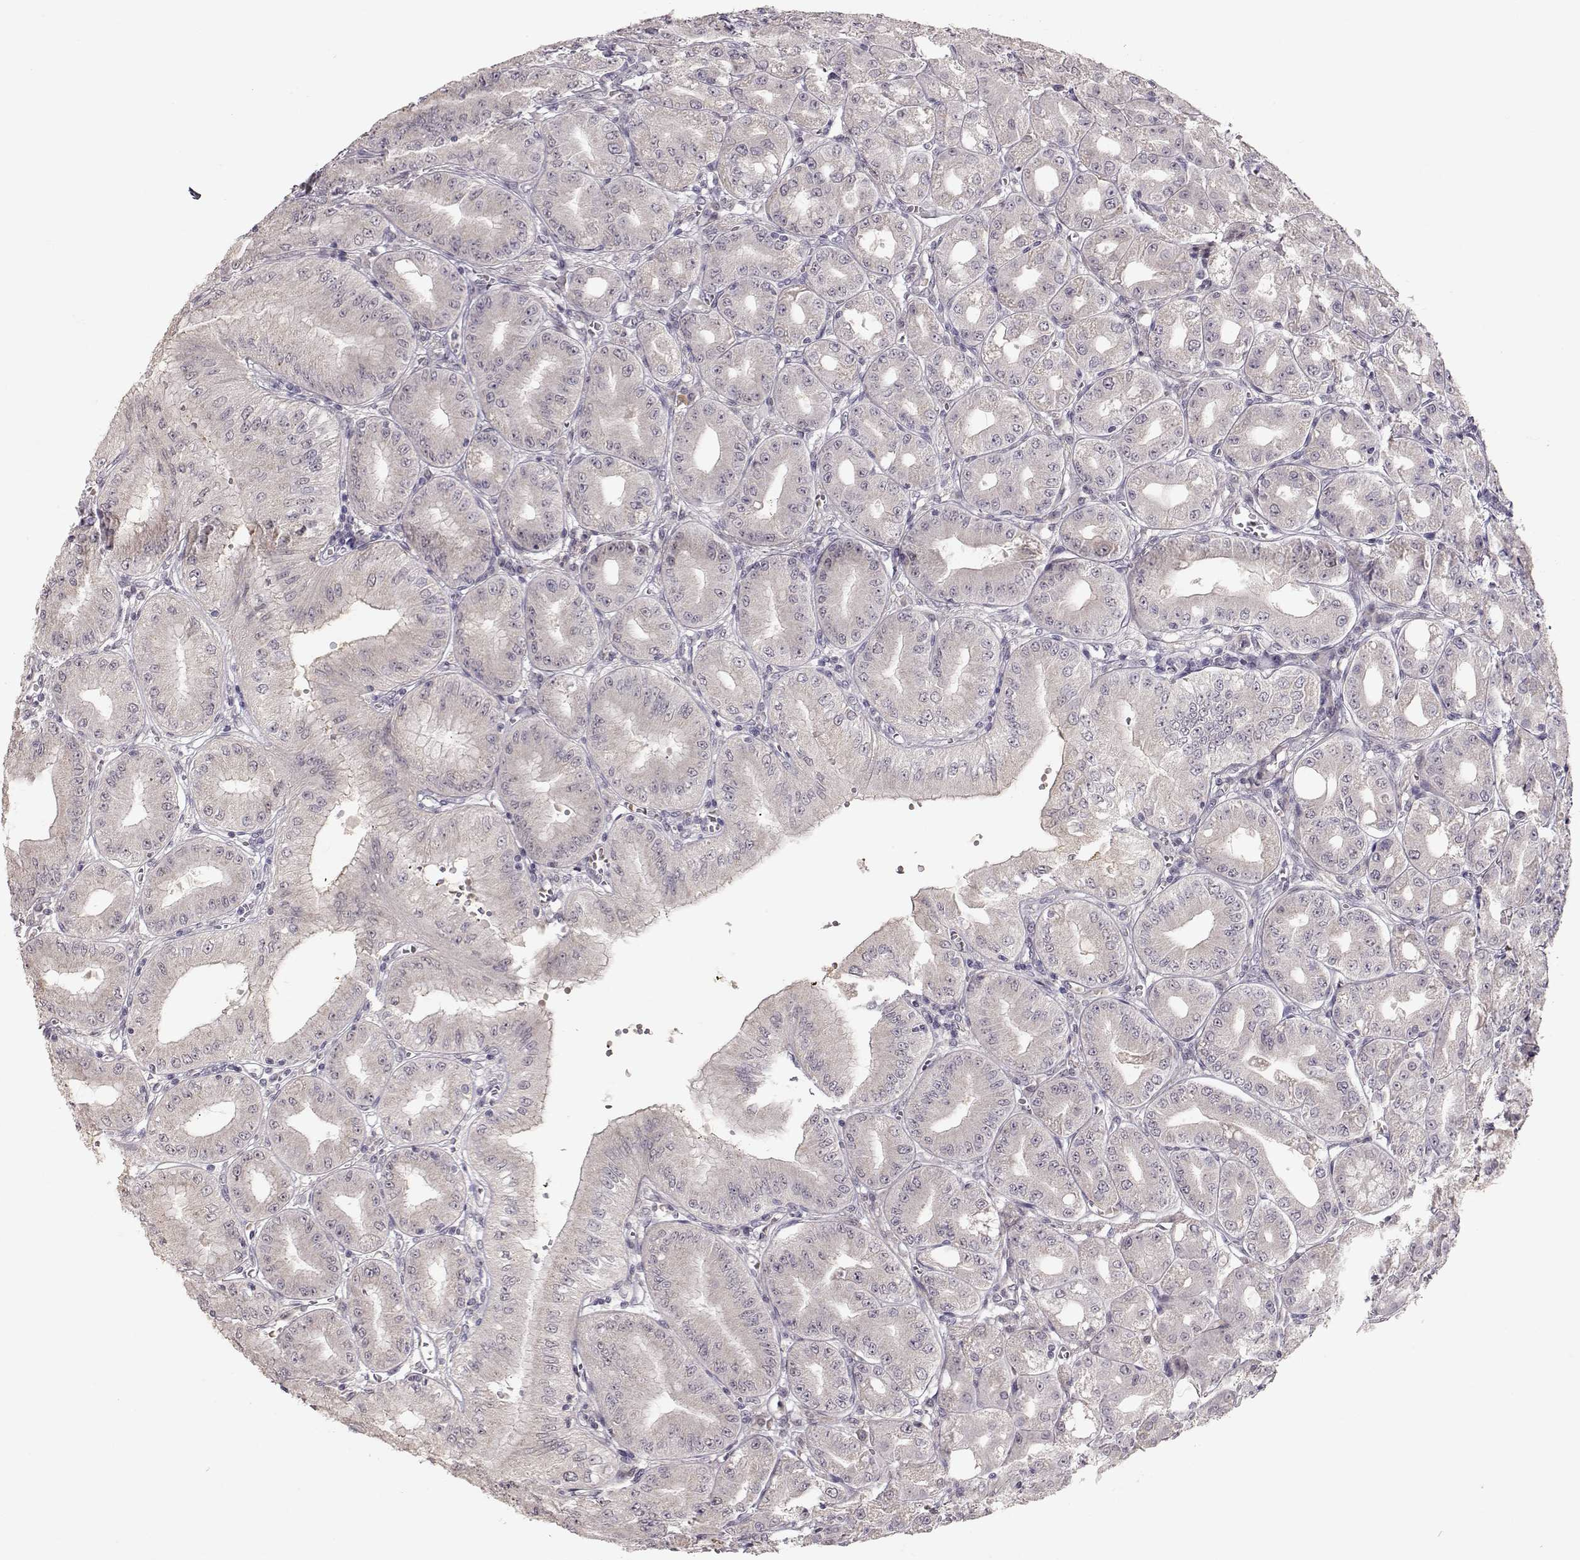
{"staining": {"intensity": "weak", "quantity": "25%-75%", "location": "cytoplasmic/membranous"}, "tissue": "stomach", "cell_type": "Glandular cells", "image_type": "normal", "snomed": [{"axis": "morphology", "description": "Normal tissue, NOS"}, {"axis": "topography", "description": "Stomach, lower"}], "caption": "Glandular cells show low levels of weak cytoplasmic/membranous staining in about 25%-75% of cells in unremarkable stomach.", "gene": "PNMT", "patient": {"sex": "male", "age": 71}}